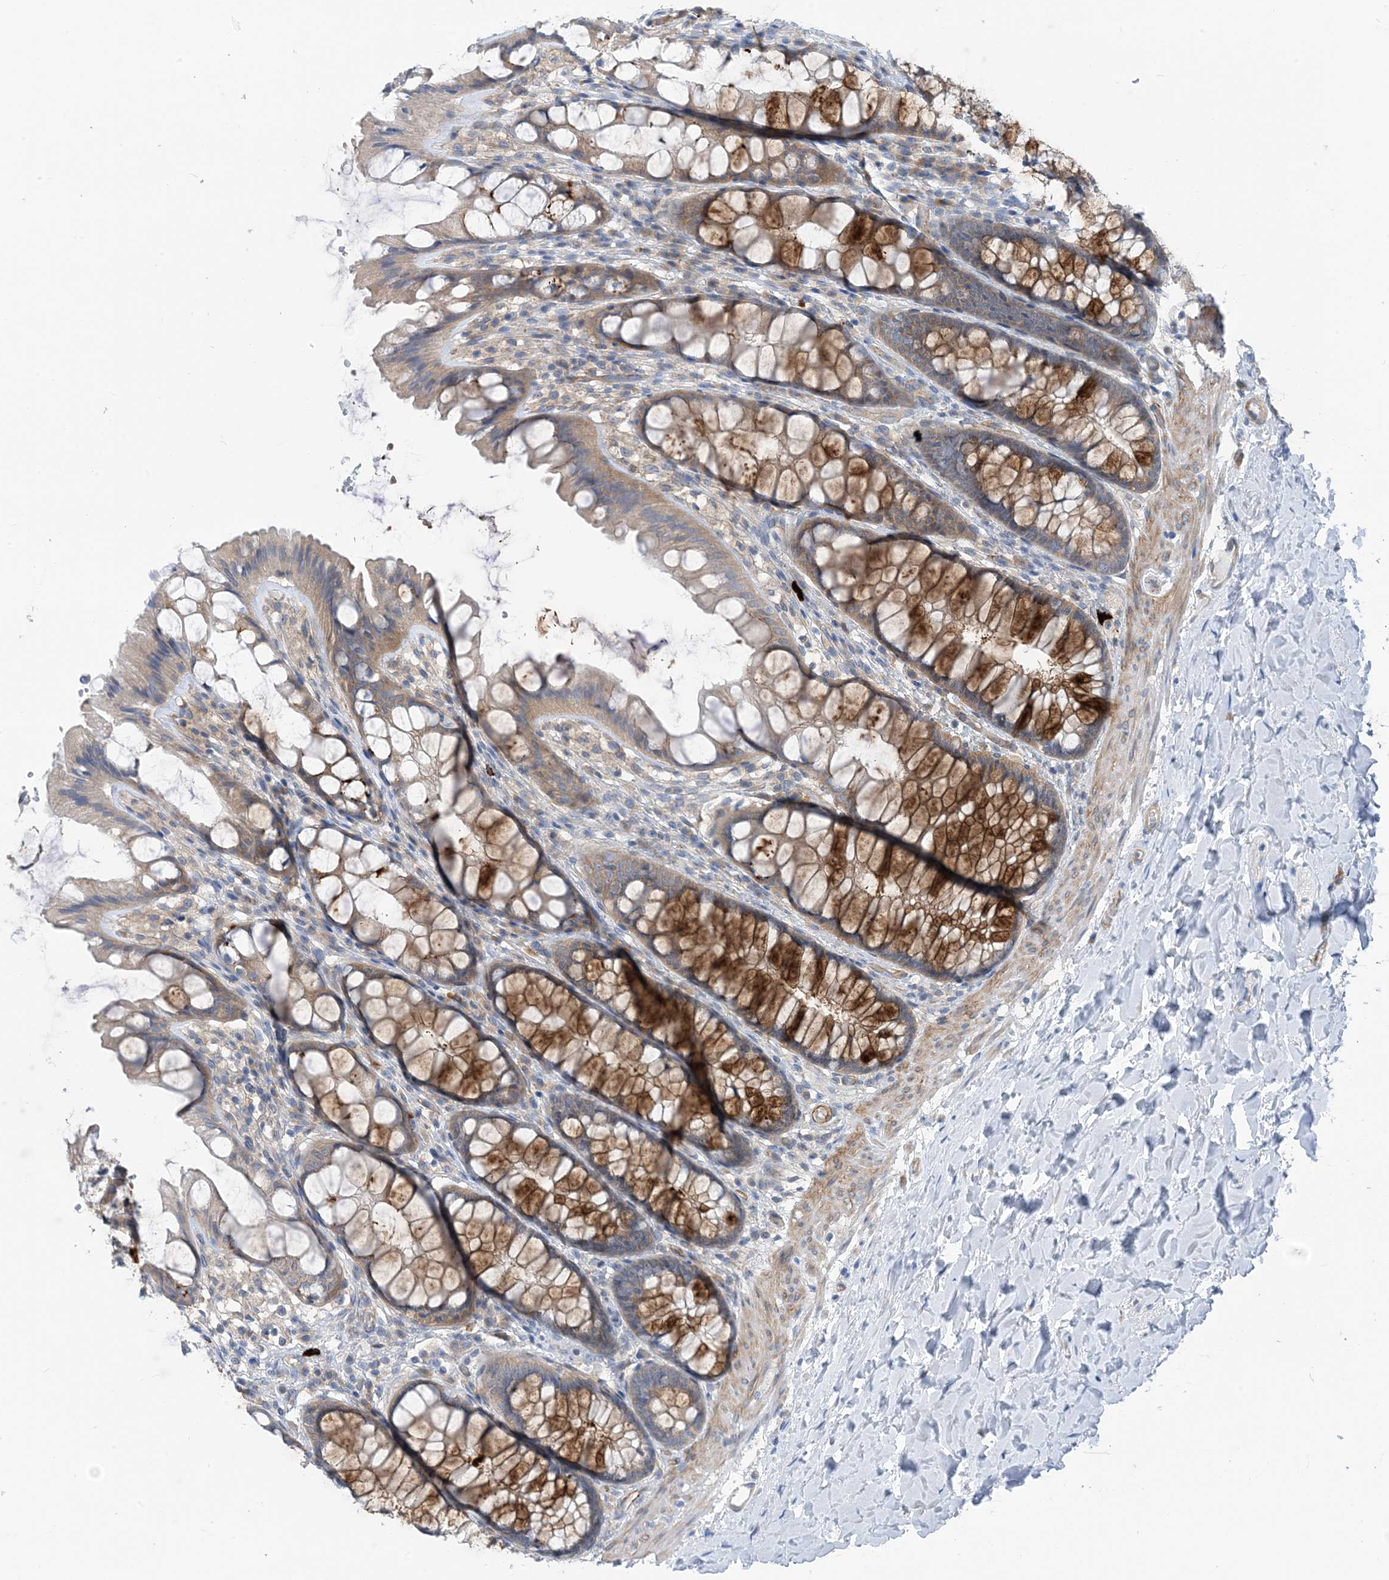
{"staining": {"intensity": "negative", "quantity": "none", "location": "none"}, "tissue": "colon", "cell_type": "Endothelial cells", "image_type": "normal", "snomed": [{"axis": "morphology", "description": "Normal tissue, NOS"}, {"axis": "topography", "description": "Colon"}], "caption": "DAB immunohistochemical staining of unremarkable human colon reveals no significant positivity in endothelial cells. (DAB (3,3'-diaminobenzidine) IHC with hematoxylin counter stain).", "gene": "PLEKHA3", "patient": {"sex": "male", "age": 47}}